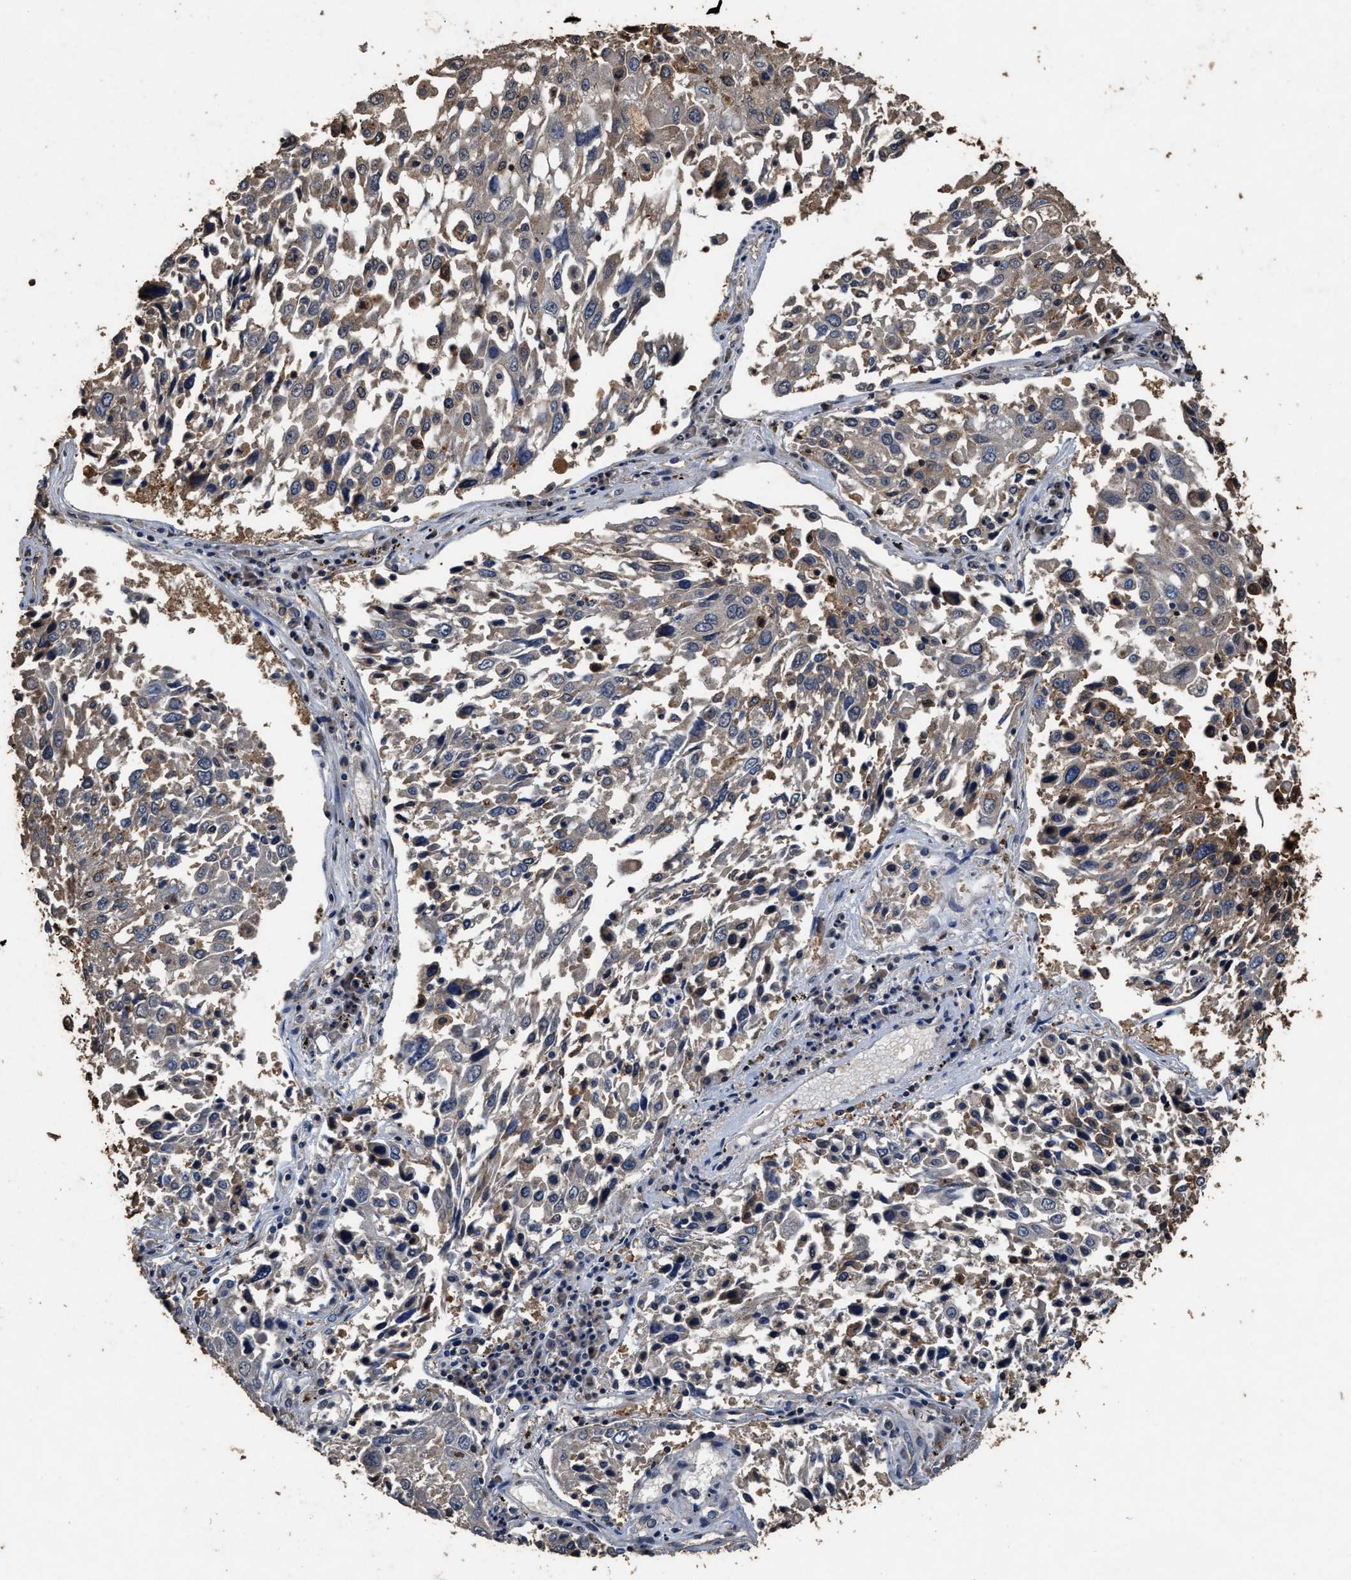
{"staining": {"intensity": "negative", "quantity": "none", "location": "none"}, "tissue": "lung cancer", "cell_type": "Tumor cells", "image_type": "cancer", "snomed": [{"axis": "morphology", "description": "Squamous cell carcinoma, NOS"}, {"axis": "topography", "description": "Lung"}], "caption": "Human lung cancer stained for a protein using immunohistochemistry (IHC) exhibits no positivity in tumor cells.", "gene": "TPST2", "patient": {"sex": "male", "age": 65}}